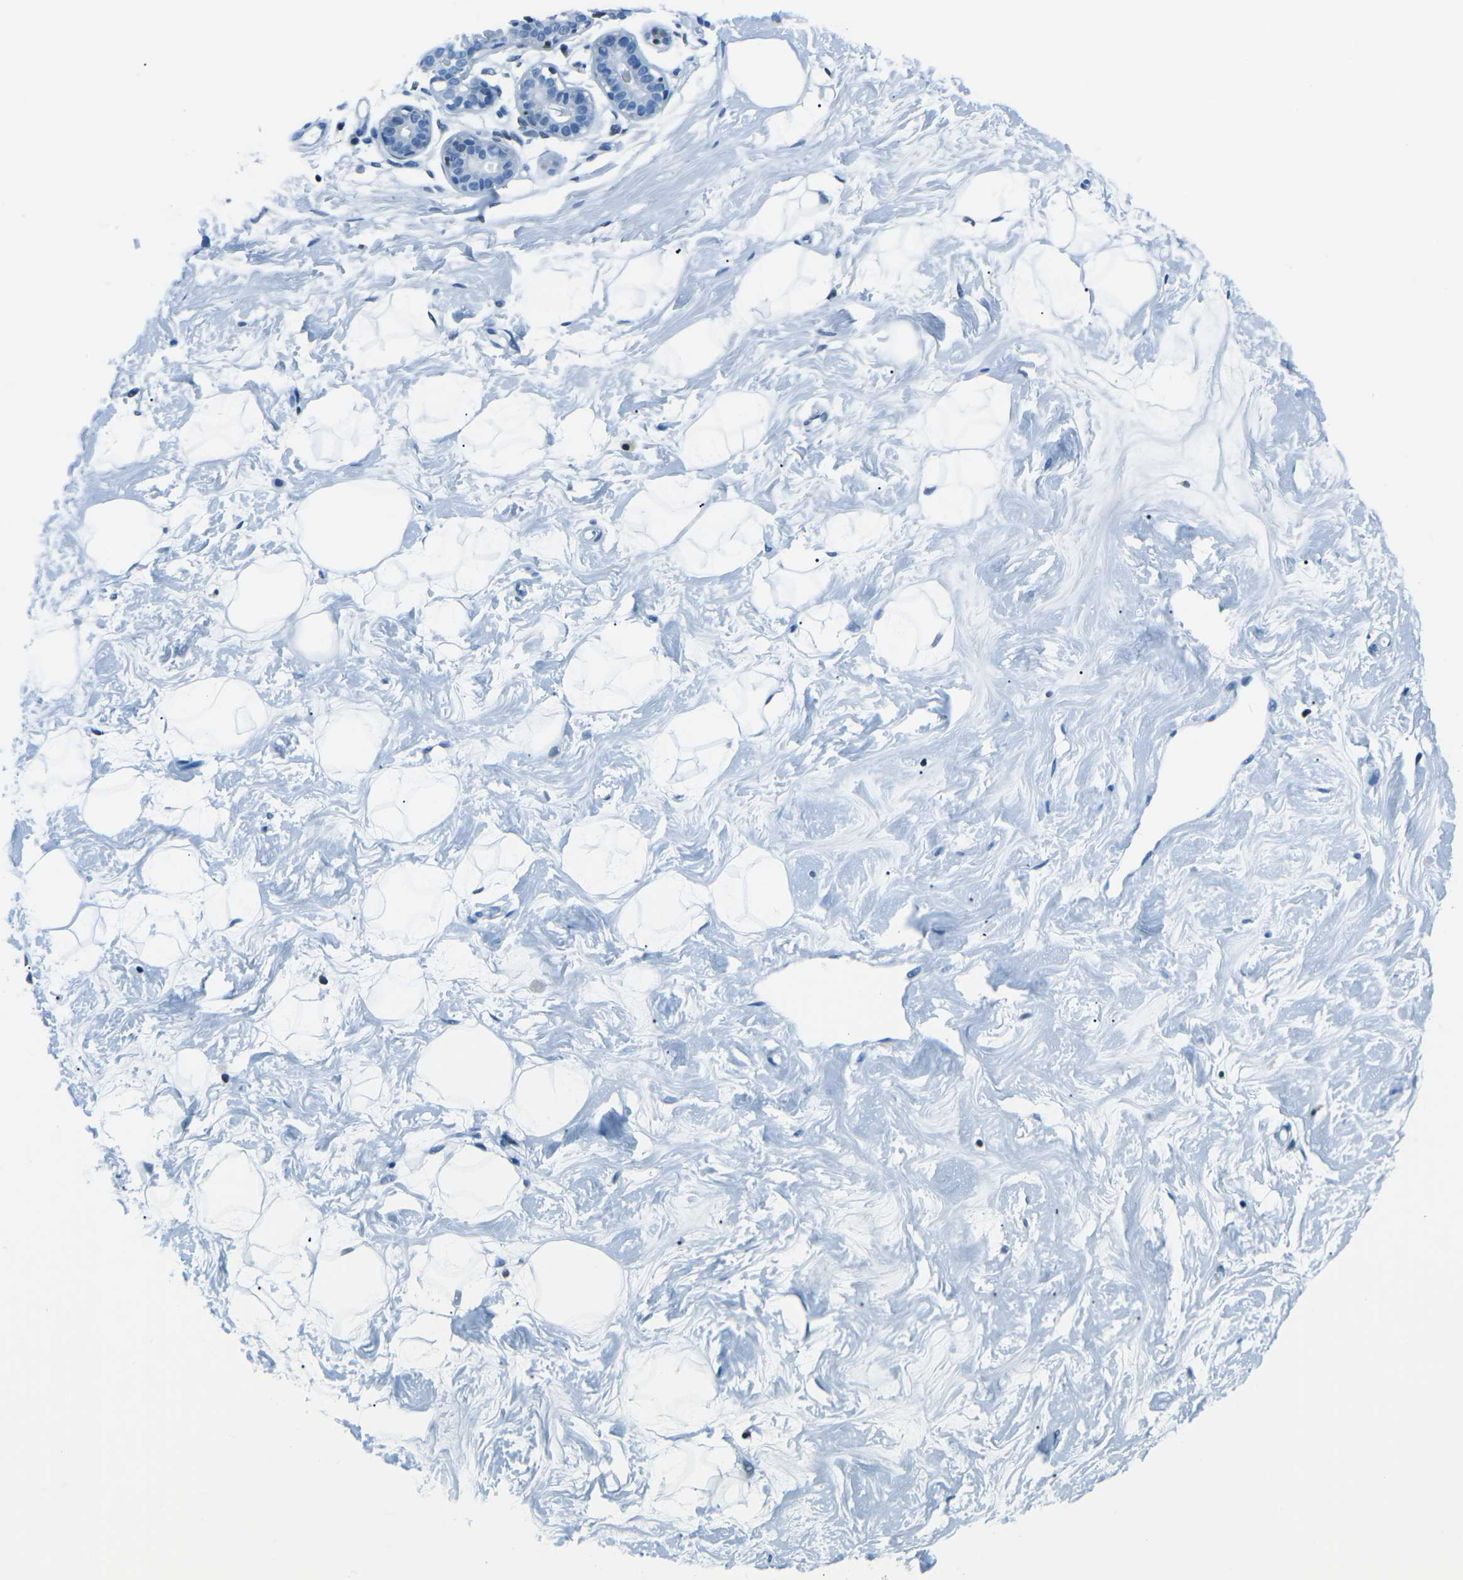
{"staining": {"intensity": "negative", "quantity": "none", "location": "none"}, "tissue": "breast", "cell_type": "Adipocytes", "image_type": "normal", "snomed": [{"axis": "morphology", "description": "Normal tissue, NOS"}, {"axis": "topography", "description": "Breast"}], "caption": "This is an IHC micrograph of normal human breast. There is no staining in adipocytes.", "gene": "CELF2", "patient": {"sex": "female", "age": 23}}